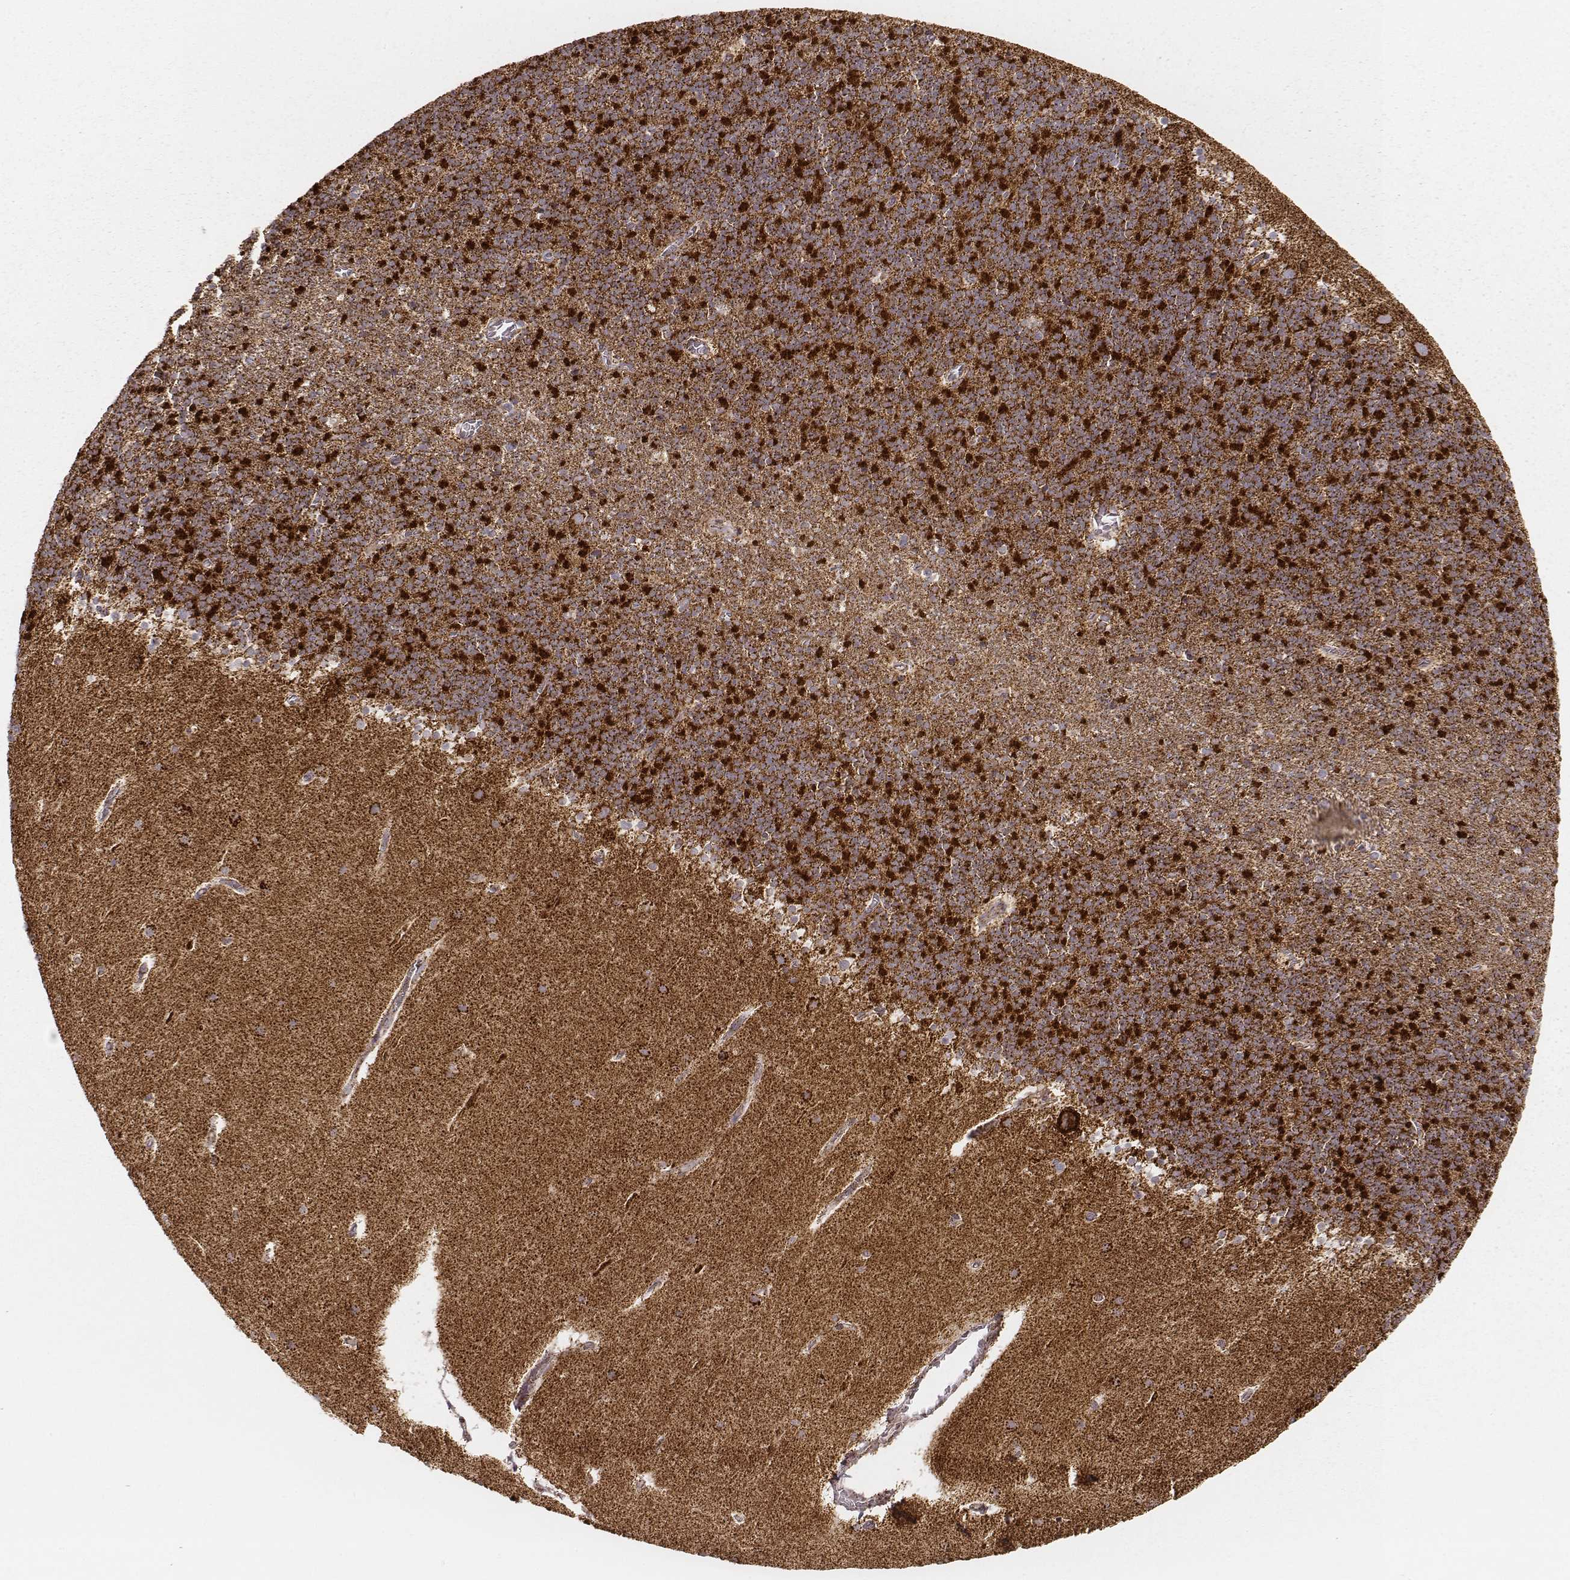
{"staining": {"intensity": "strong", "quantity": ">75%", "location": "cytoplasmic/membranous"}, "tissue": "cerebellum", "cell_type": "Cells in granular layer", "image_type": "normal", "snomed": [{"axis": "morphology", "description": "Normal tissue, NOS"}, {"axis": "topography", "description": "Cerebellum"}], "caption": "This micrograph shows immunohistochemistry (IHC) staining of normal human cerebellum, with high strong cytoplasmic/membranous positivity in about >75% of cells in granular layer.", "gene": "CS", "patient": {"sex": "male", "age": 70}}